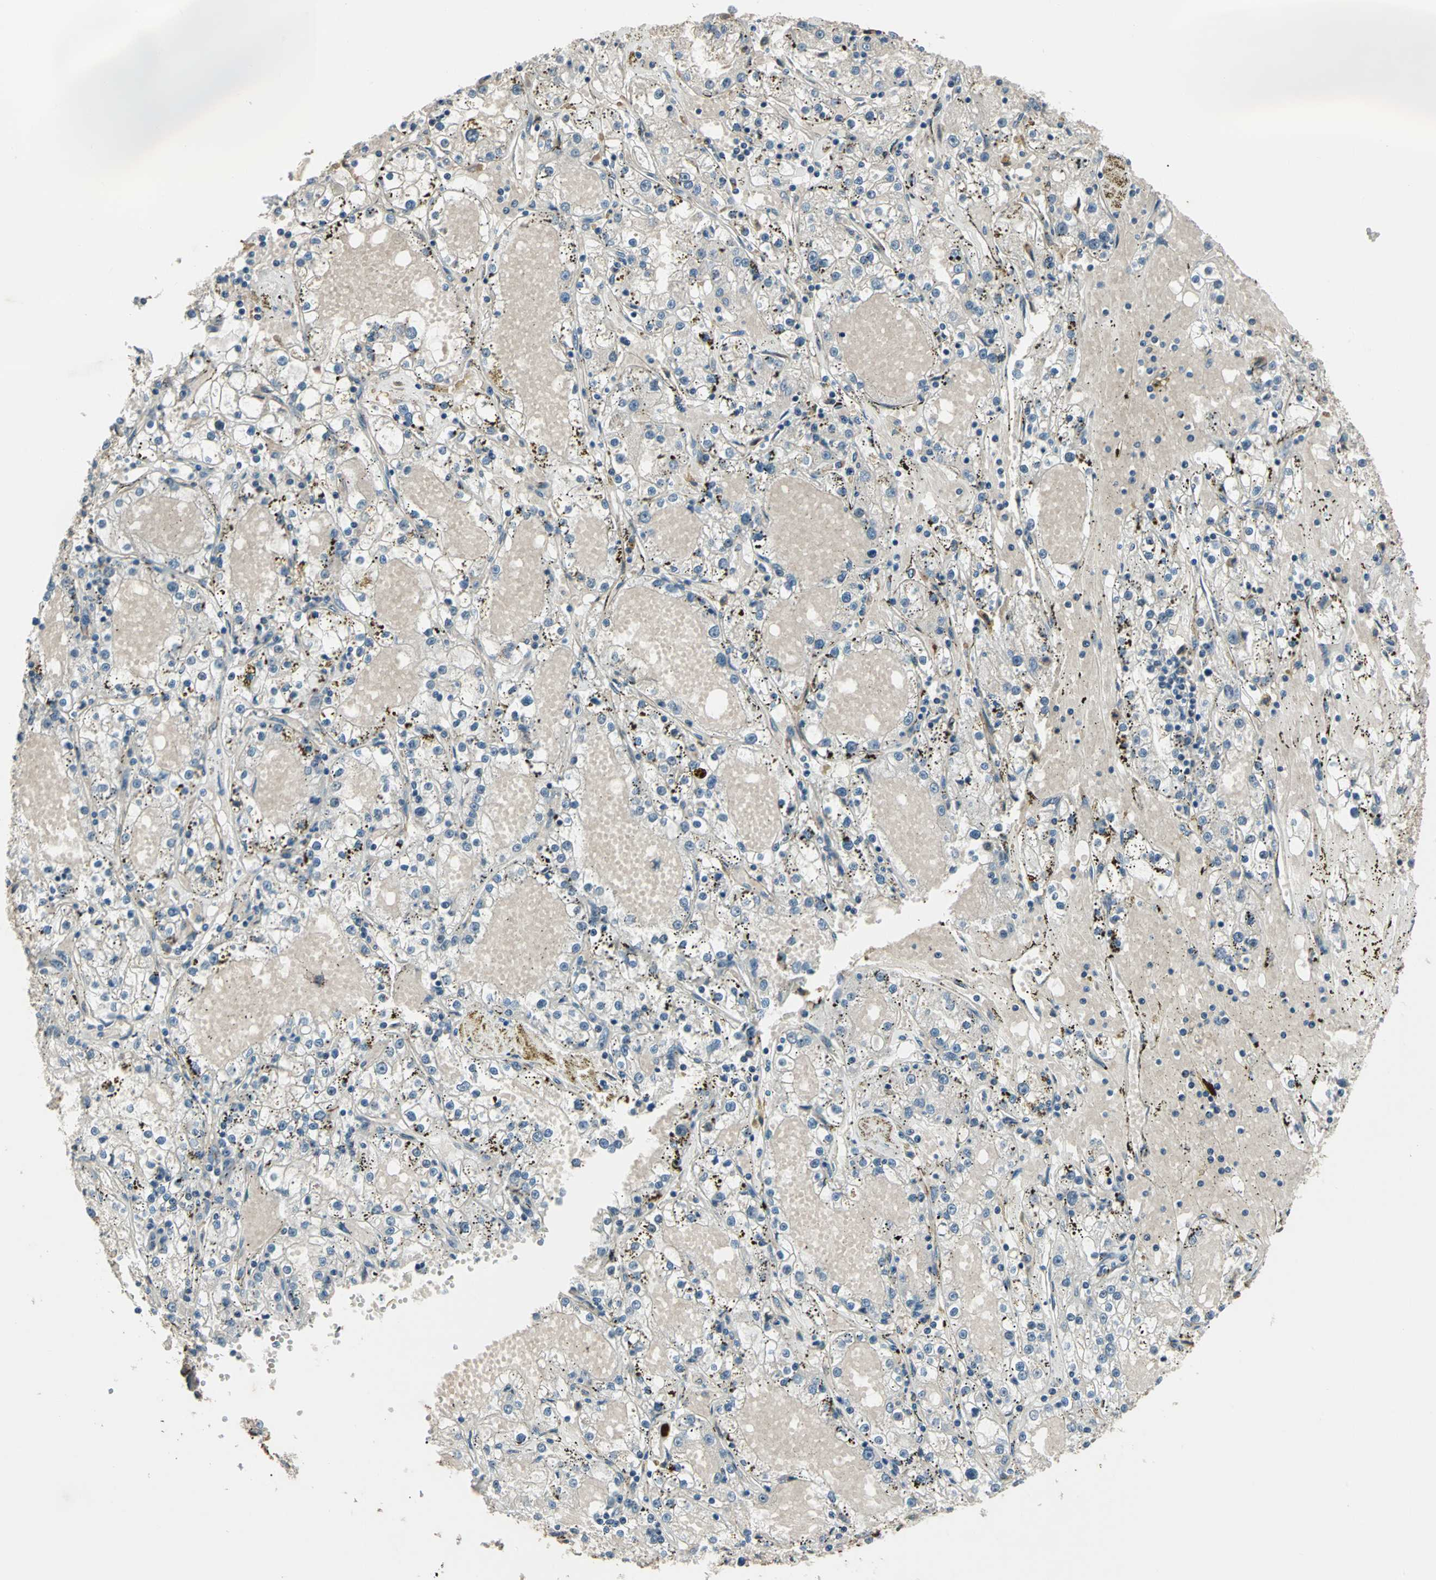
{"staining": {"intensity": "negative", "quantity": "none", "location": "none"}, "tissue": "renal cancer", "cell_type": "Tumor cells", "image_type": "cancer", "snomed": [{"axis": "morphology", "description": "Adenocarcinoma, NOS"}, {"axis": "topography", "description": "Kidney"}], "caption": "Tumor cells are negative for protein expression in human renal adenocarcinoma. (Stains: DAB immunohistochemistry (IHC) with hematoxylin counter stain, Microscopy: brightfield microscopy at high magnification).", "gene": "EXD2", "patient": {"sex": "male", "age": 56}}